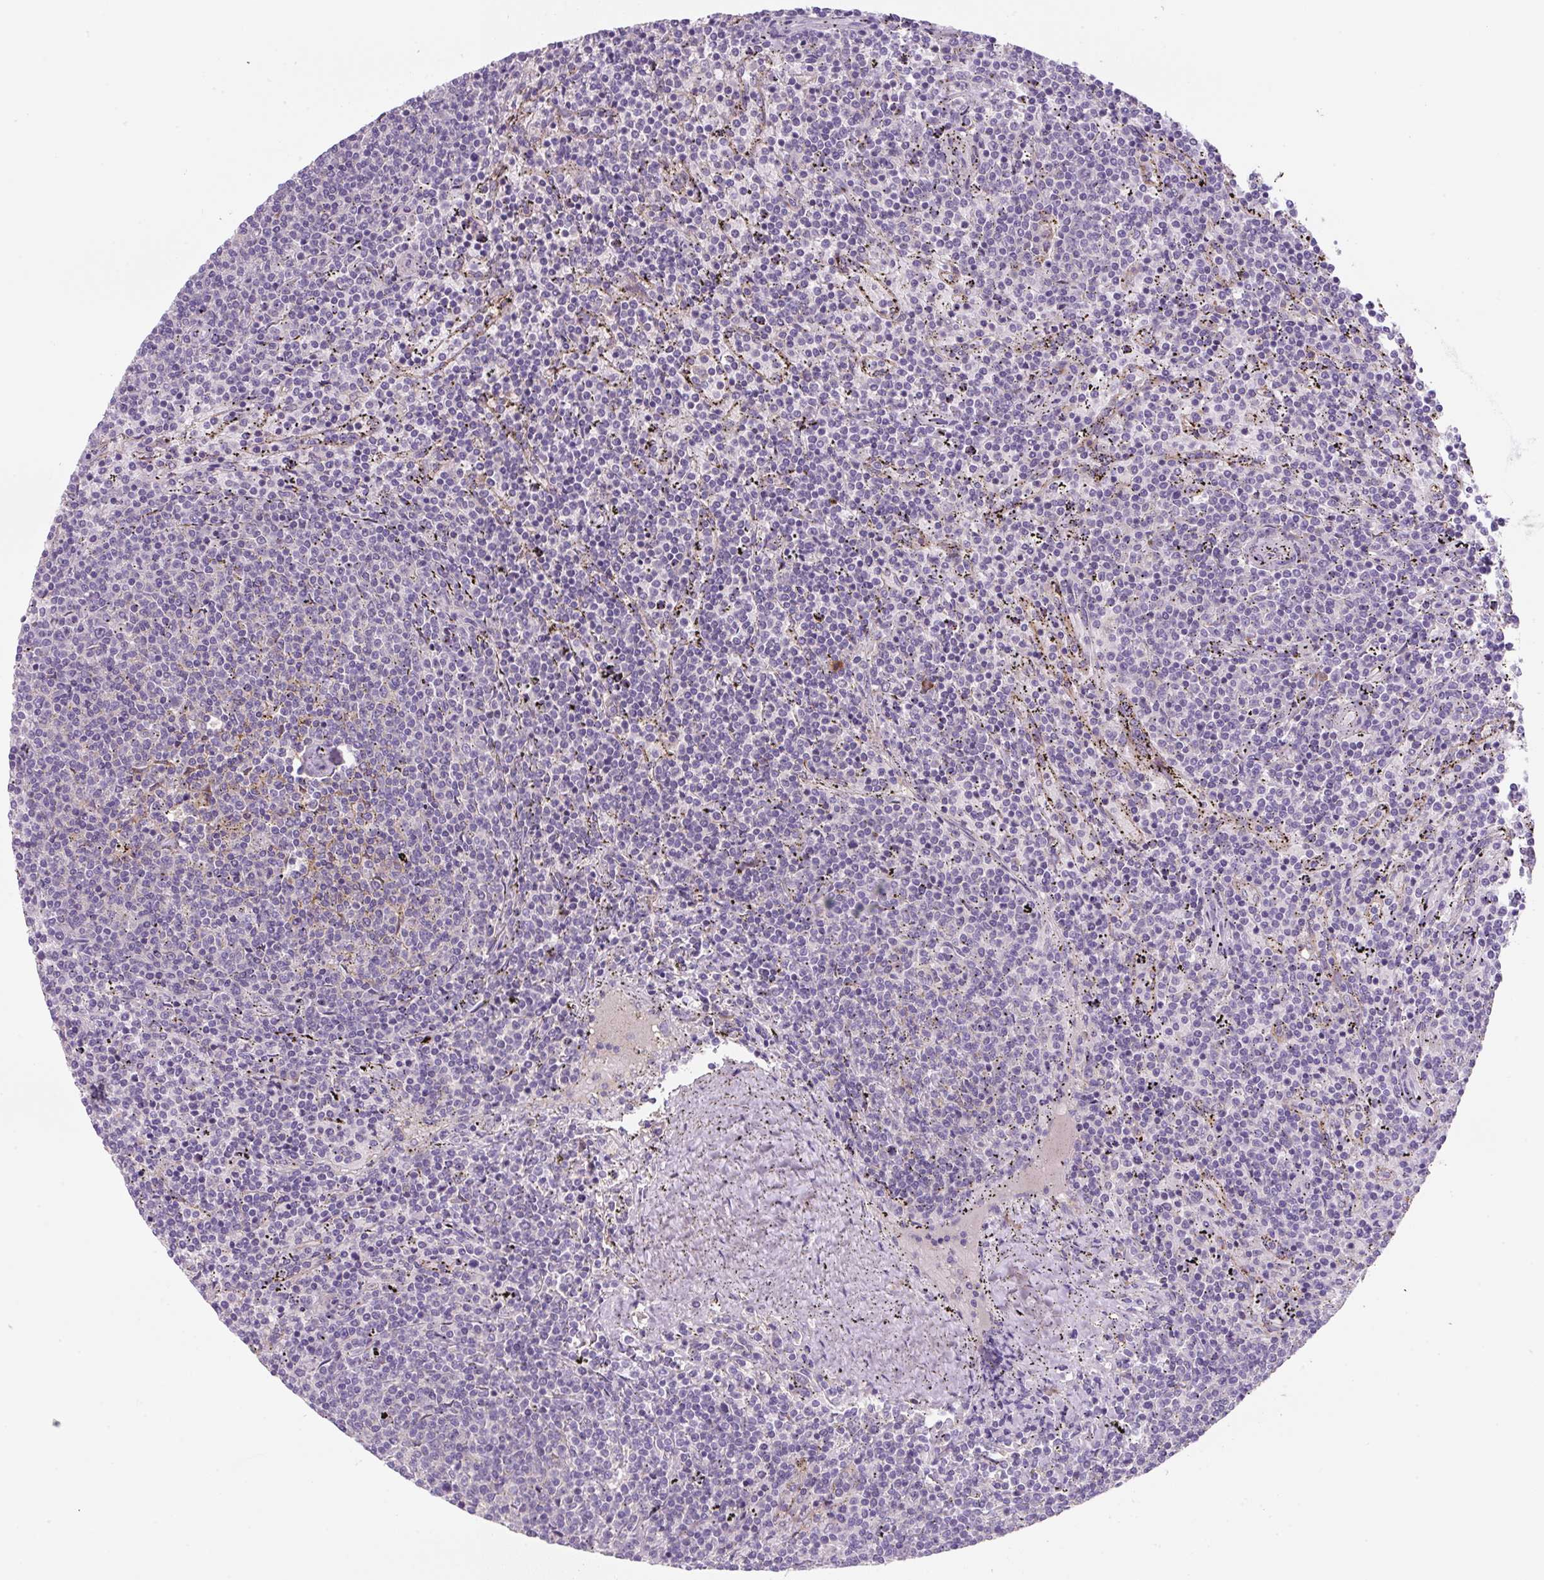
{"staining": {"intensity": "negative", "quantity": "none", "location": "none"}, "tissue": "lymphoma", "cell_type": "Tumor cells", "image_type": "cancer", "snomed": [{"axis": "morphology", "description": "Malignant lymphoma, non-Hodgkin's type, Low grade"}, {"axis": "topography", "description": "Spleen"}], "caption": "Immunohistochemical staining of lymphoma shows no significant expression in tumor cells.", "gene": "FZD5", "patient": {"sex": "female", "age": 50}}